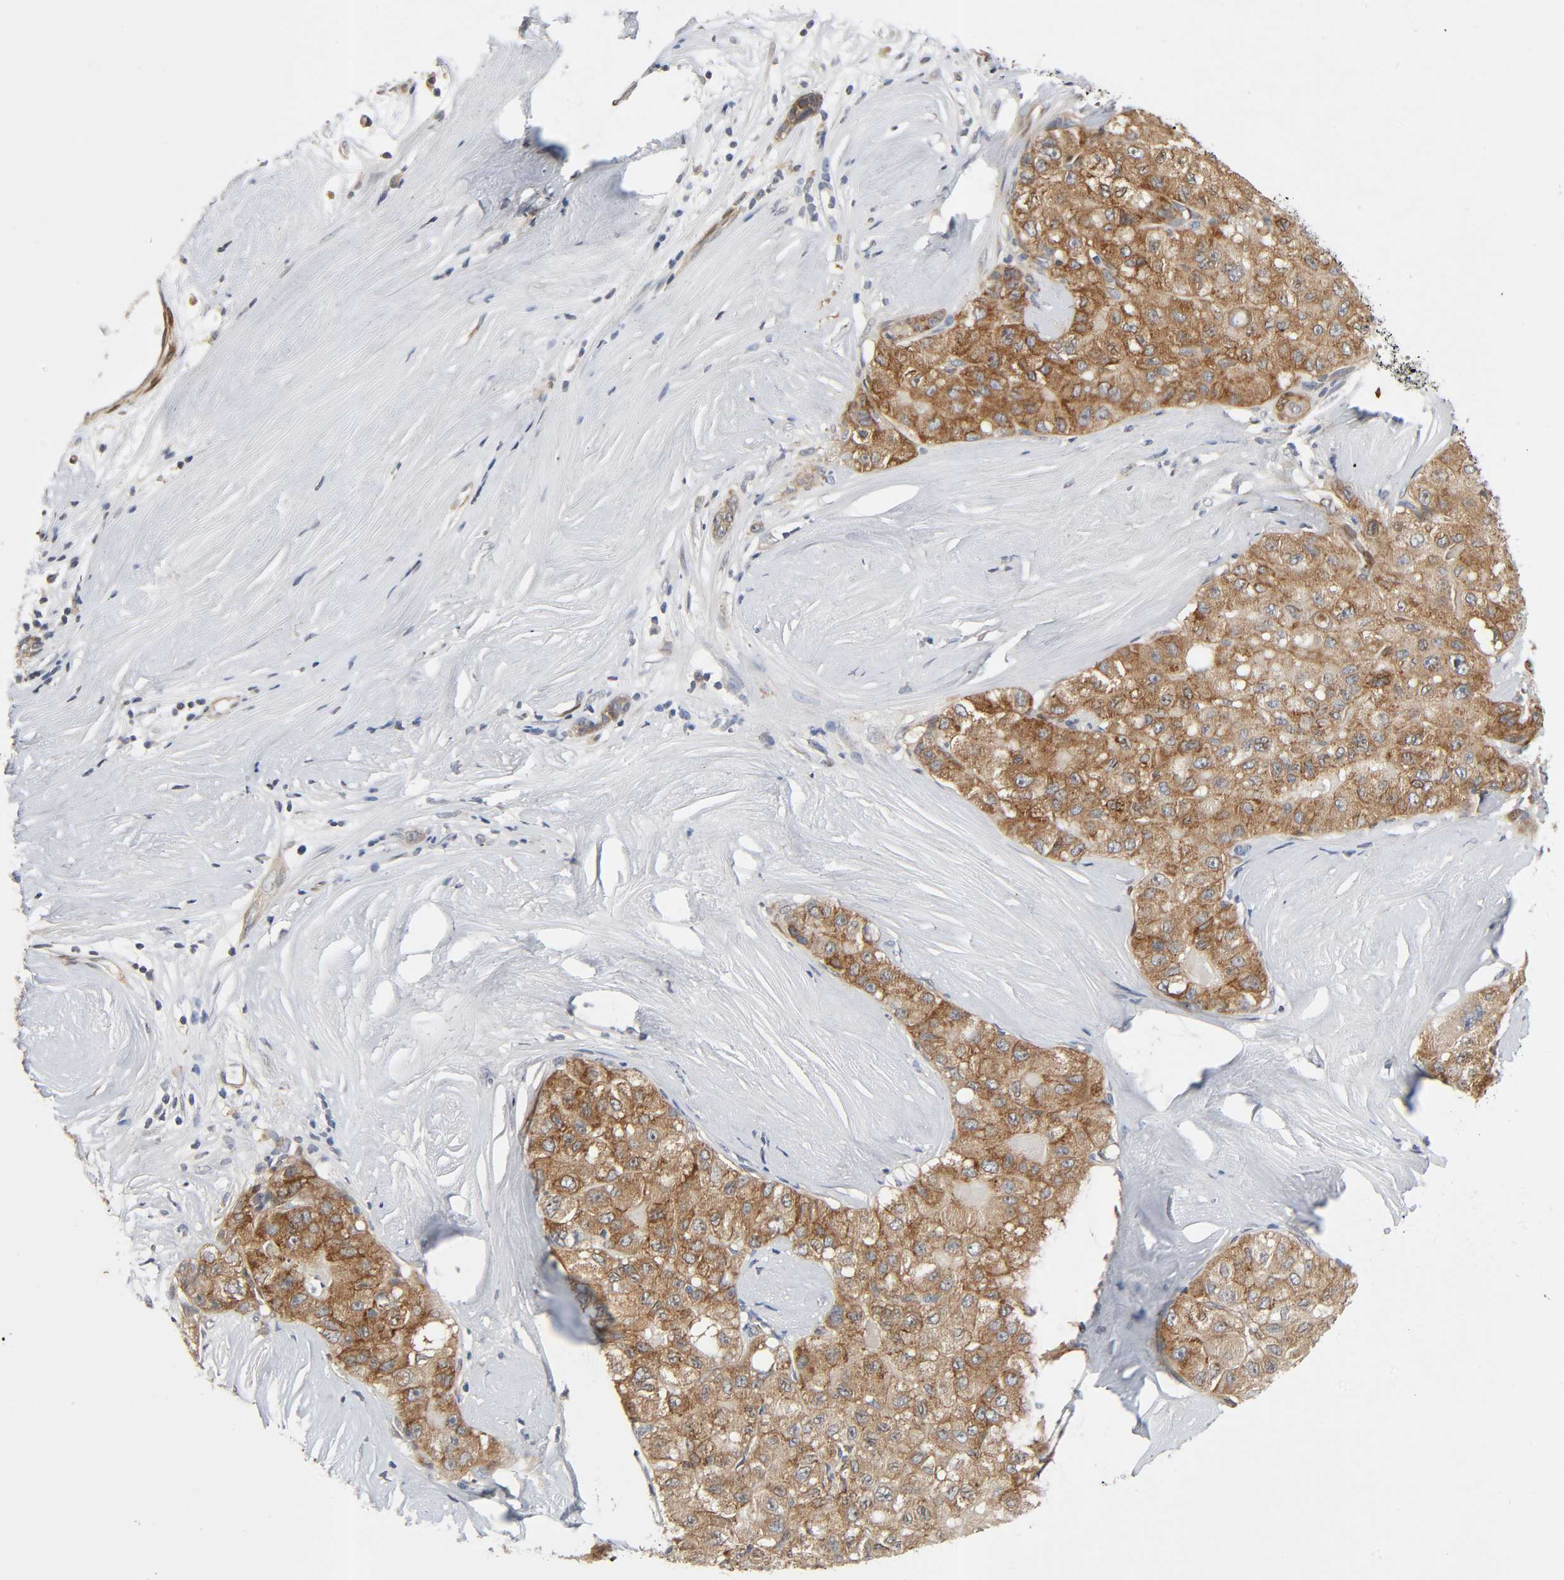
{"staining": {"intensity": "moderate", "quantity": ">75%", "location": "cytoplasmic/membranous"}, "tissue": "liver cancer", "cell_type": "Tumor cells", "image_type": "cancer", "snomed": [{"axis": "morphology", "description": "Carcinoma, Hepatocellular, NOS"}, {"axis": "topography", "description": "Liver"}], "caption": "About >75% of tumor cells in human hepatocellular carcinoma (liver) exhibit moderate cytoplasmic/membranous protein staining as visualized by brown immunohistochemical staining.", "gene": "PTK2", "patient": {"sex": "male", "age": 80}}